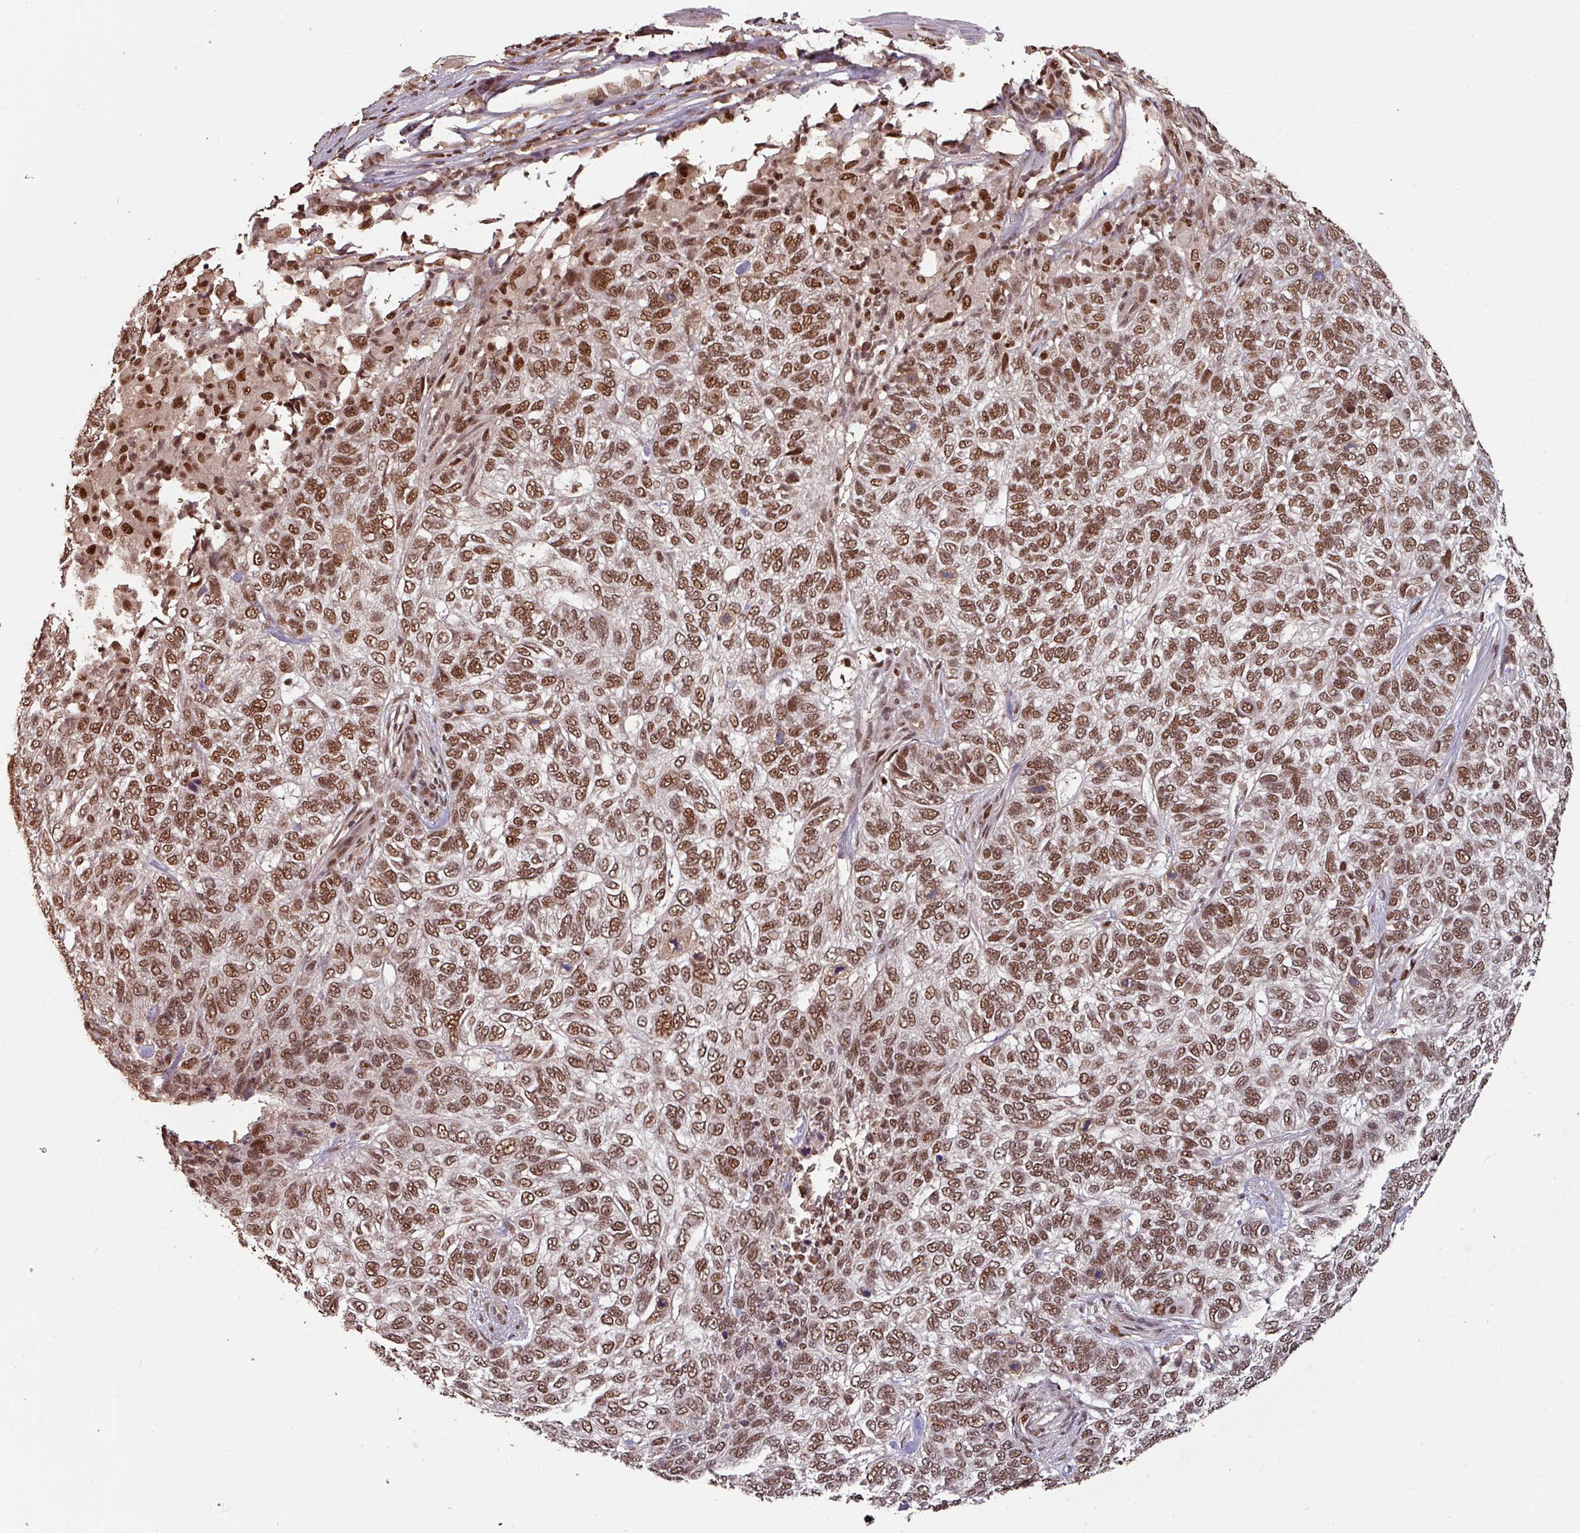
{"staining": {"intensity": "moderate", "quantity": ">75%", "location": "nuclear"}, "tissue": "skin cancer", "cell_type": "Tumor cells", "image_type": "cancer", "snomed": [{"axis": "morphology", "description": "Basal cell carcinoma"}, {"axis": "topography", "description": "Skin"}], "caption": "Tumor cells show moderate nuclear staining in approximately >75% of cells in basal cell carcinoma (skin). (IHC, brightfield microscopy, high magnification).", "gene": "POLD1", "patient": {"sex": "female", "age": 65}}